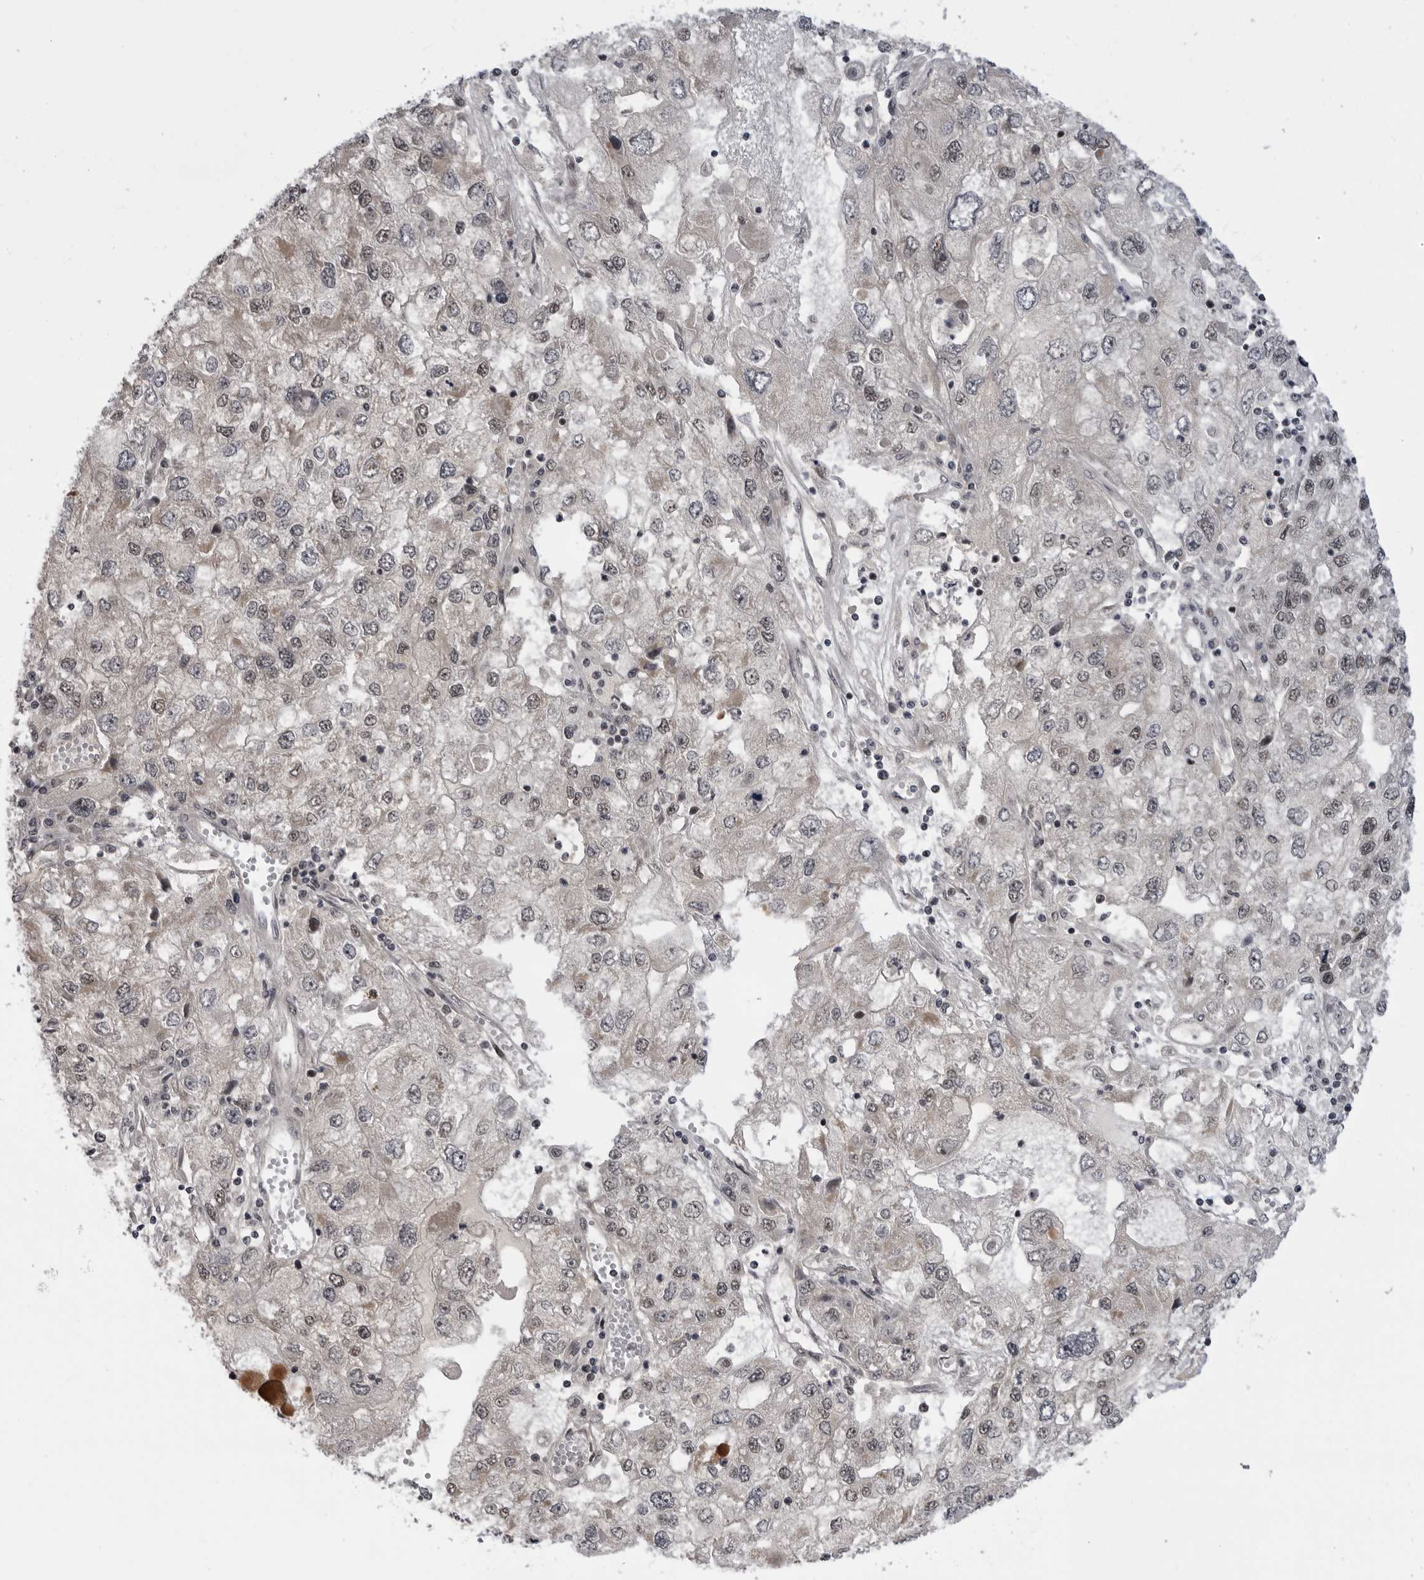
{"staining": {"intensity": "weak", "quantity": "25%-75%", "location": "nuclear"}, "tissue": "endometrial cancer", "cell_type": "Tumor cells", "image_type": "cancer", "snomed": [{"axis": "morphology", "description": "Adenocarcinoma, NOS"}, {"axis": "topography", "description": "Endometrium"}], "caption": "Immunohistochemistry (DAB (3,3'-diaminobenzidine)) staining of human endometrial cancer shows weak nuclear protein positivity in approximately 25%-75% of tumor cells.", "gene": "ALPK2", "patient": {"sex": "female", "age": 49}}